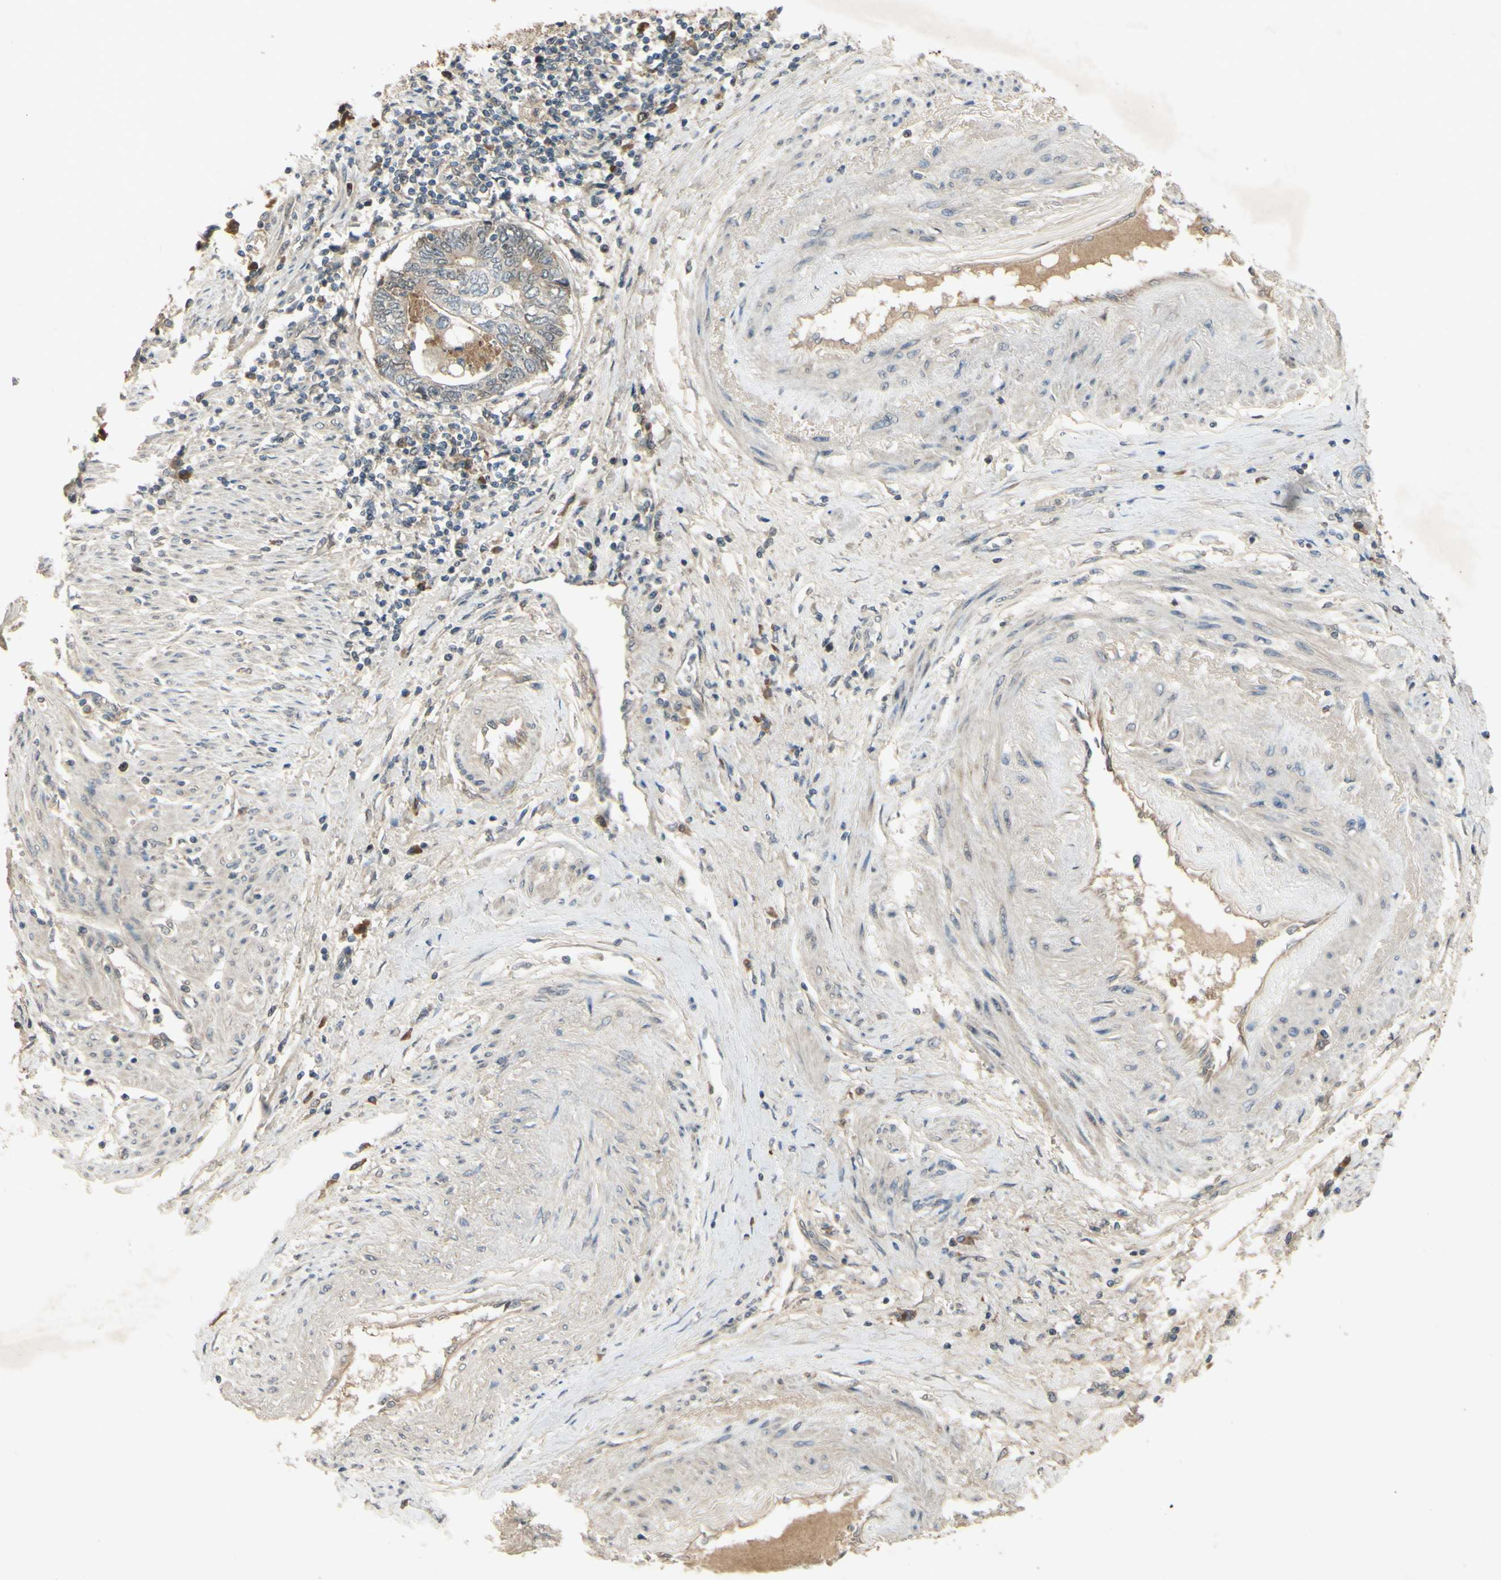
{"staining": {"intensity": "negative", "quantity": "none", "location": "none"}, "tissue": "endometrial cancer", "cell_type": "Tumor cells", "image_type": "cancer", "snomed": [{"axis": "morphology", "description": "Adenocarcinoma, NOS"}, {"axis": "topography", "description": "Uterus"}, {"axis": "topography", "description": "Endometrium"}], "caption": "Tumor cells are negative for protein expression in human endometrial cancer. Brightfield microscopy of immunohistochemistry stained with DAB (brown) and hematoxylin (blue), captured at high magnification.", "gene": "RAD18", "patient": {"sex": "female", "age": 70}}